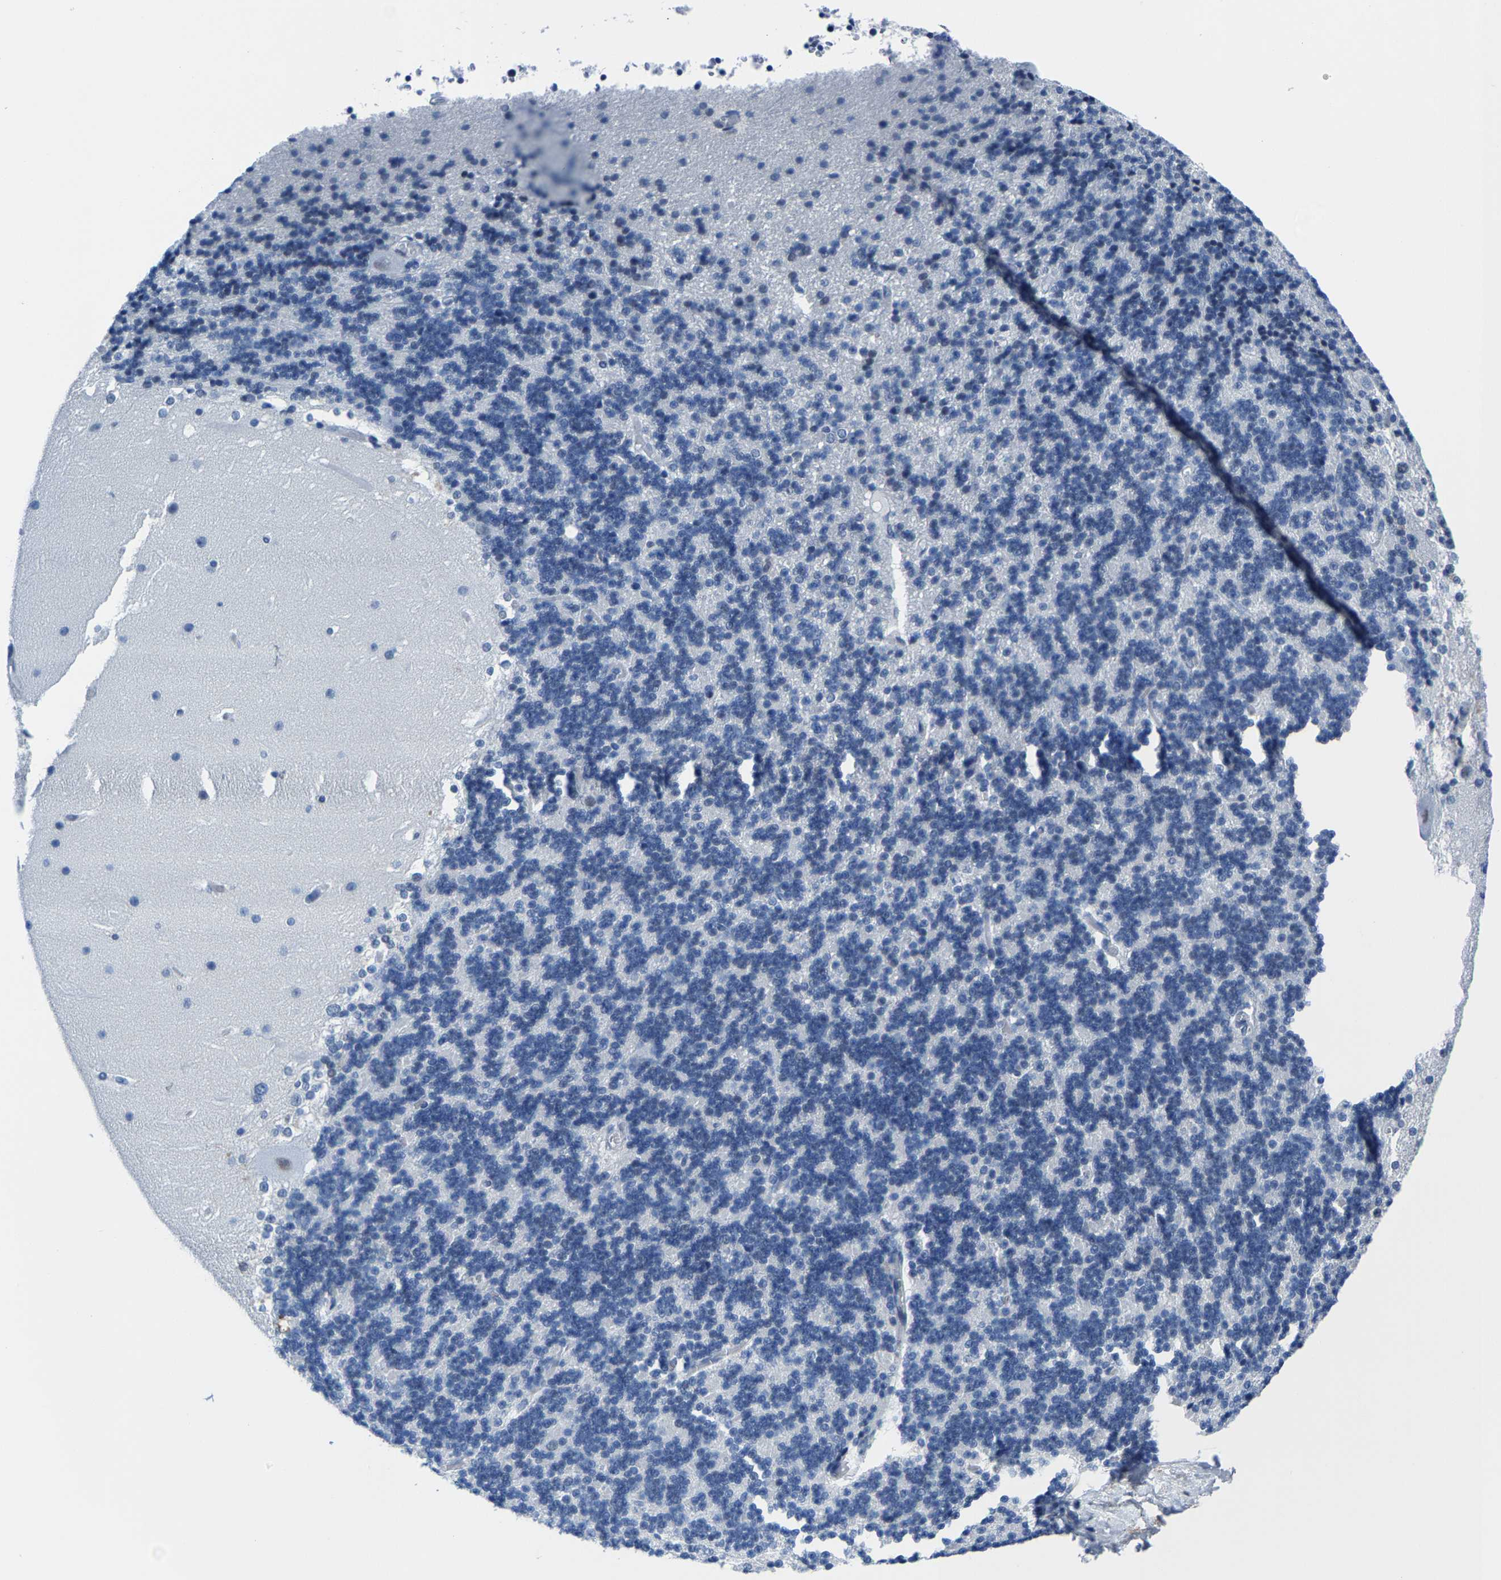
{"staining": {"intensity": "negative", "quantity": "none", "location": "none"}, "tissue": "cerebellum", "cell_type": "Cells in granular layer", "image_type": "normal", "snomed": [{"axis": "morphology", "description": "Normal tissue, NOS"}, {"axis": "topography", "description": "Cerebellum"}], "caption": "Cells in granular layer are negative for brown protein staining in unremarkable cerebellum. (Immunohistochemistry, brightfield microscopy, high magnification).", "gene": "SSH3", "patient": {"sex": "female", "age": 19}}